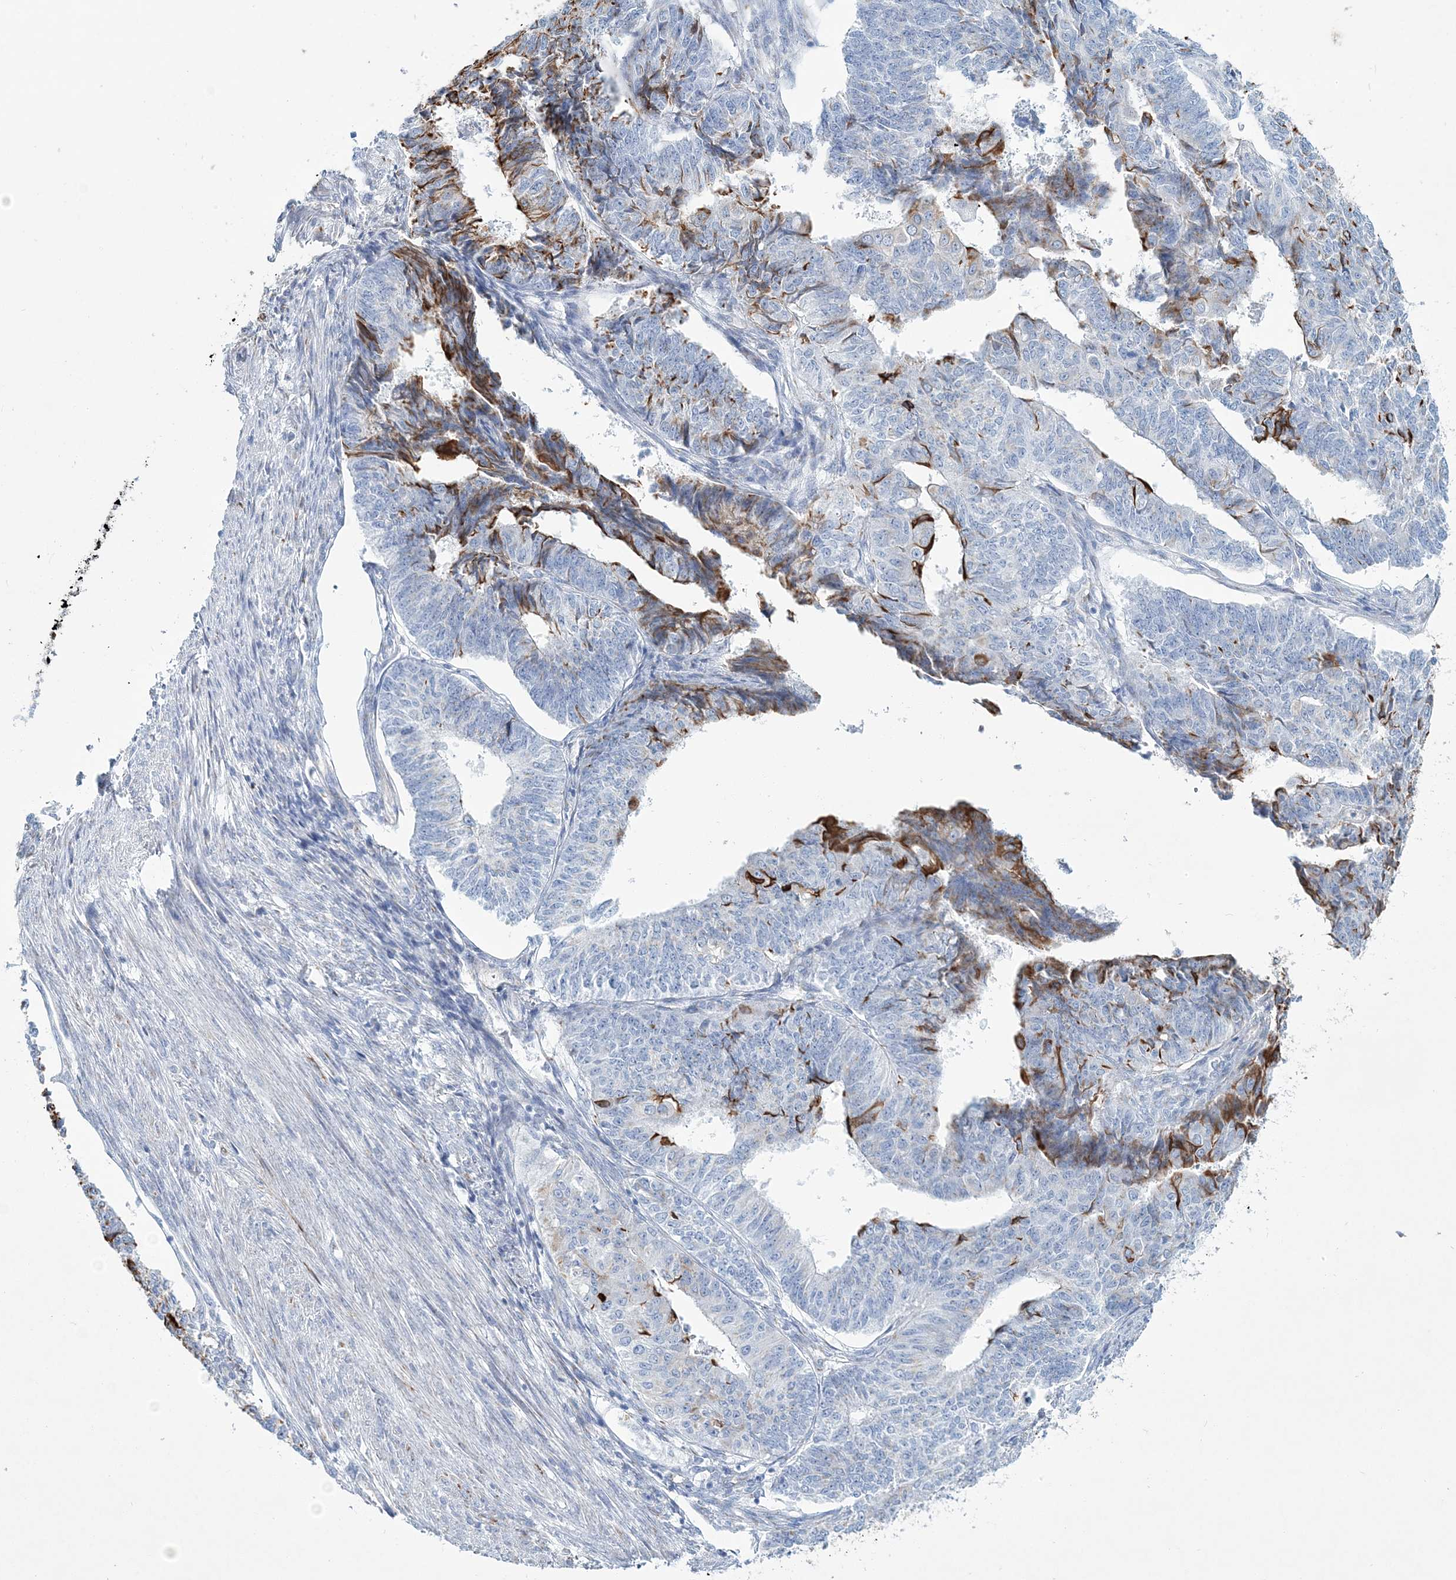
{"staining": {"intensity": "moderate", "quantity": "<25%", "location": "cytoplasmic/membranous"}, "tissue": "endometrial cancer", "cell_type": "Tumor cells", "image_type": "cancer", "snomed": [{"axis": "morphology", "description": "Adenocarcinoma, NOS"}, {"axis": "topography", "description": "Endometrium"}], "caption": "Immunohistochemical staining of endometrial cancer exhibits low levels of moderate cytoplasmic/membranous protein staining in approximately <25% of tumor cells. (IHC, brightfield microscopy, high magnification).", "gene": "ADGRL1", "patient": {"sex": "female", "age": 32}}